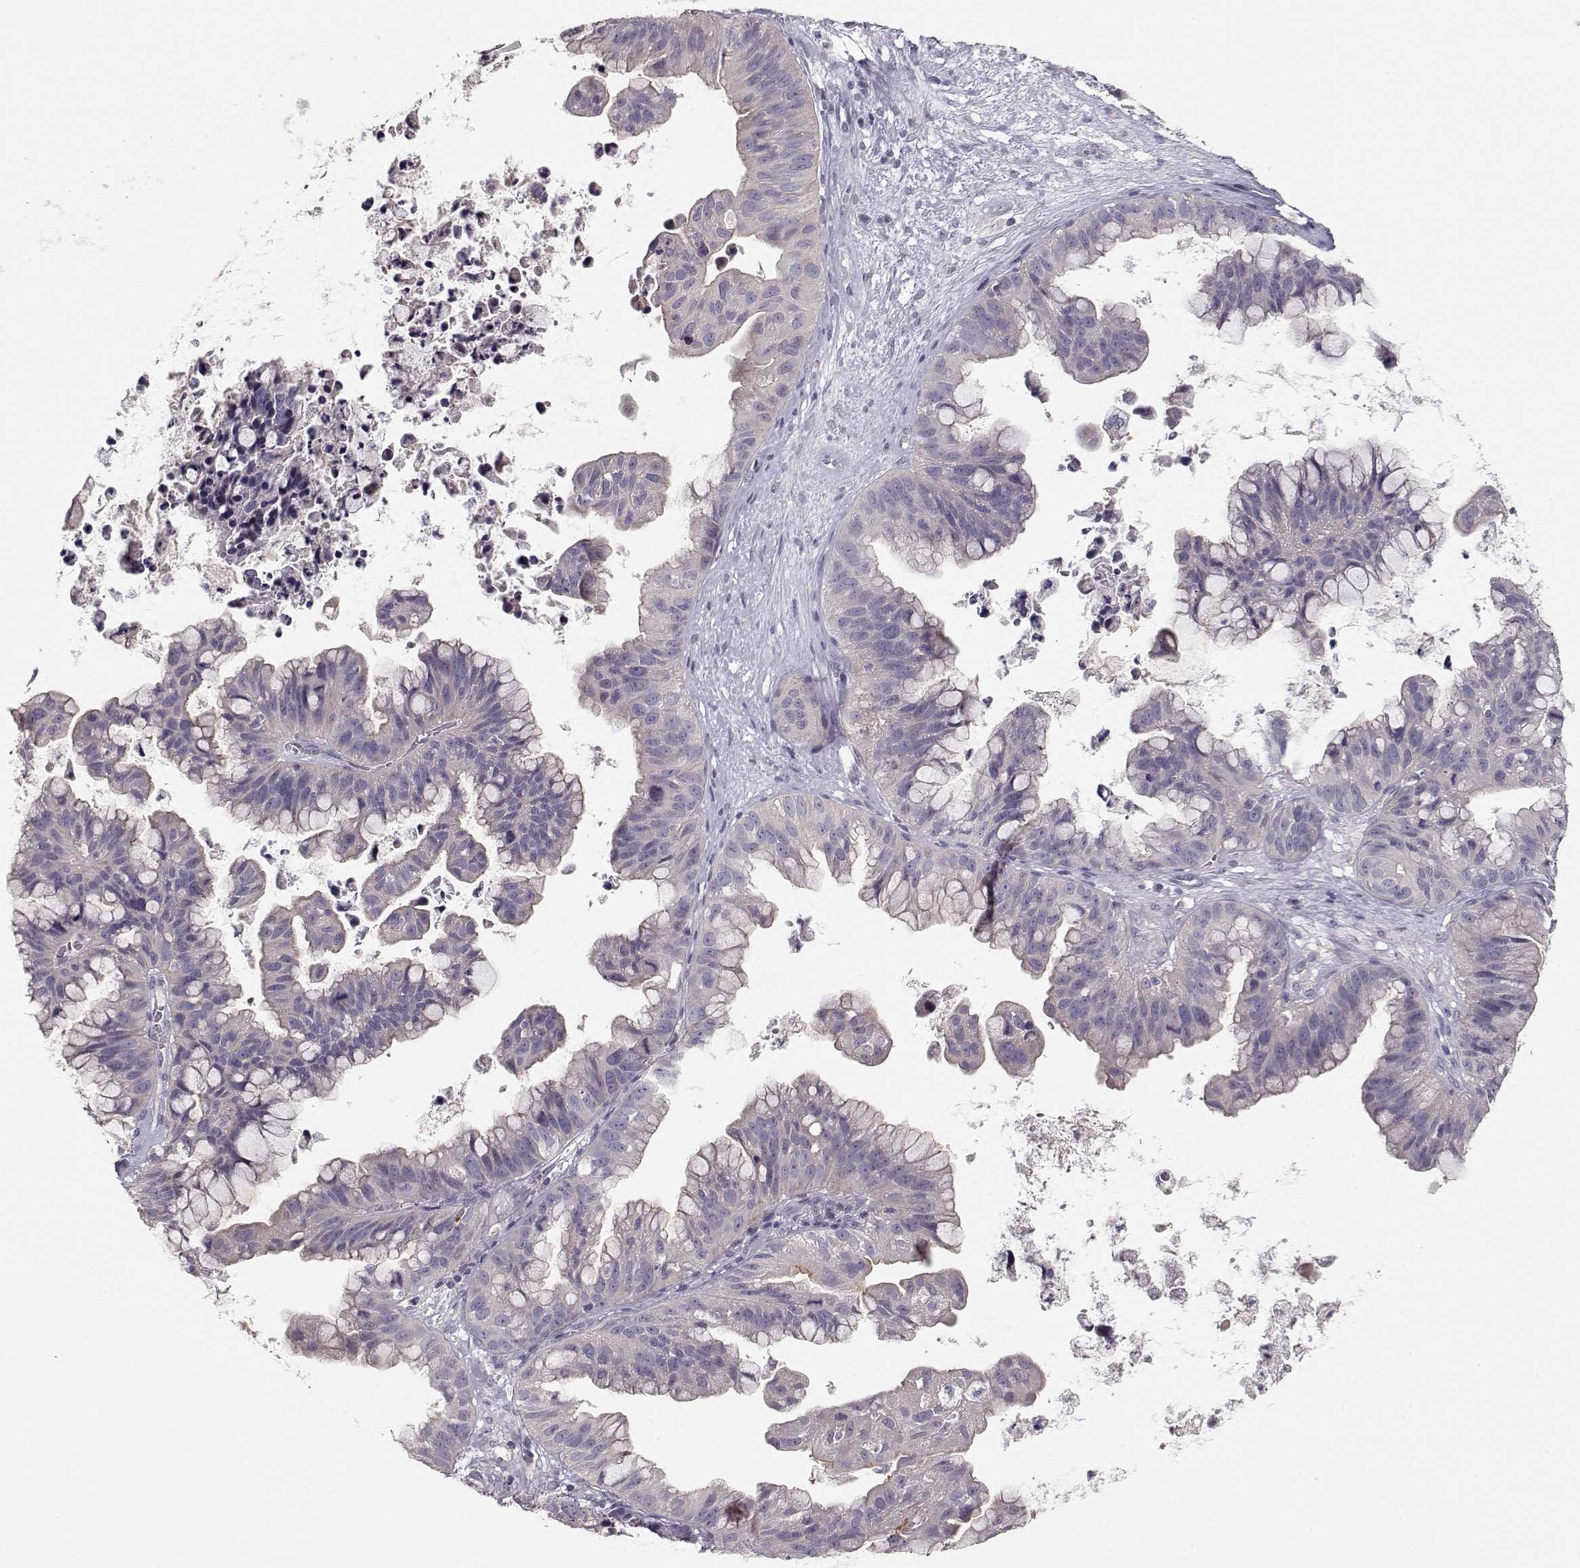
{"staining": {"intensity": "negative", "quantity": "none", "location": "none"}, "tissue": "ovarian cancer", "cell_type": "Tumor cells", "image_type": "cancer", "snomed": [{"axis": "morphology", "description": "Cystadenocarcinoma, mucinous, NOS"}, {"axis": "topography", "description": "Ovary"}], "caption": "Immunohistochemical staining of human mucinous cystadenocarcinoma (ovarian) reveals no significant positivity in tumor cells.", "gene": "ARHGAP8", "patient": {"sex": "female", "age": 76}}